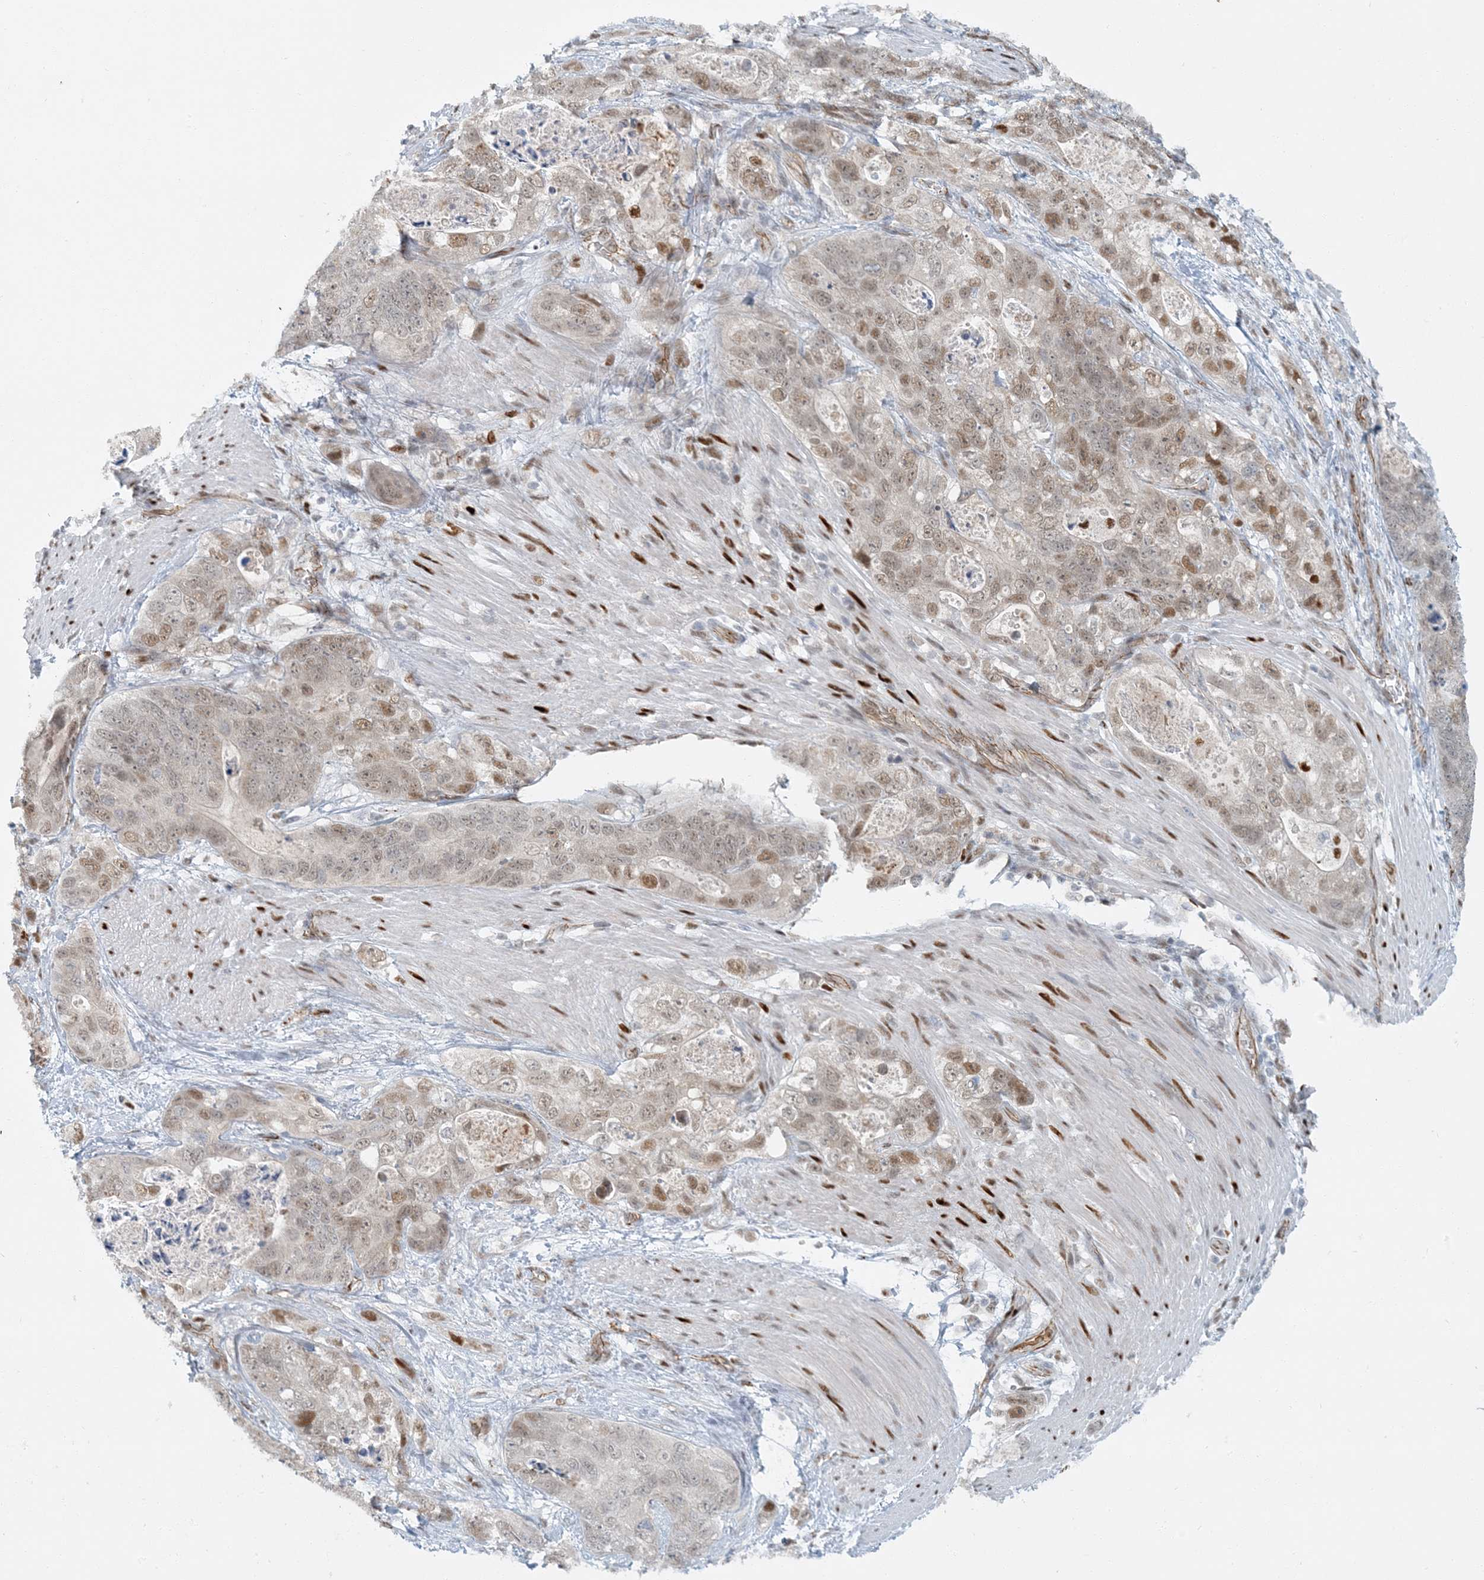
{"staining": {"intensity": "weak", "quantity": "25%-75%", "location": "nuclear"}, "tissue": "stomach cancer", "cell_type": "Tumor cells", "image_type": "cancer", "snomed": [{"axis": "morphology", "description": "Normal tissue, NOS"}, {"axis": "morphology", "description": "Adenocarcinoma, NOS"}, {"axis": "topography", "description": "Stomach"}], "caption": "The immunohistochemical stain labels weak nuclear staining in tumor cells of stomach cancer tissue.", "gene": "AK9", "patient": {"sex": "female", "age": 89}}